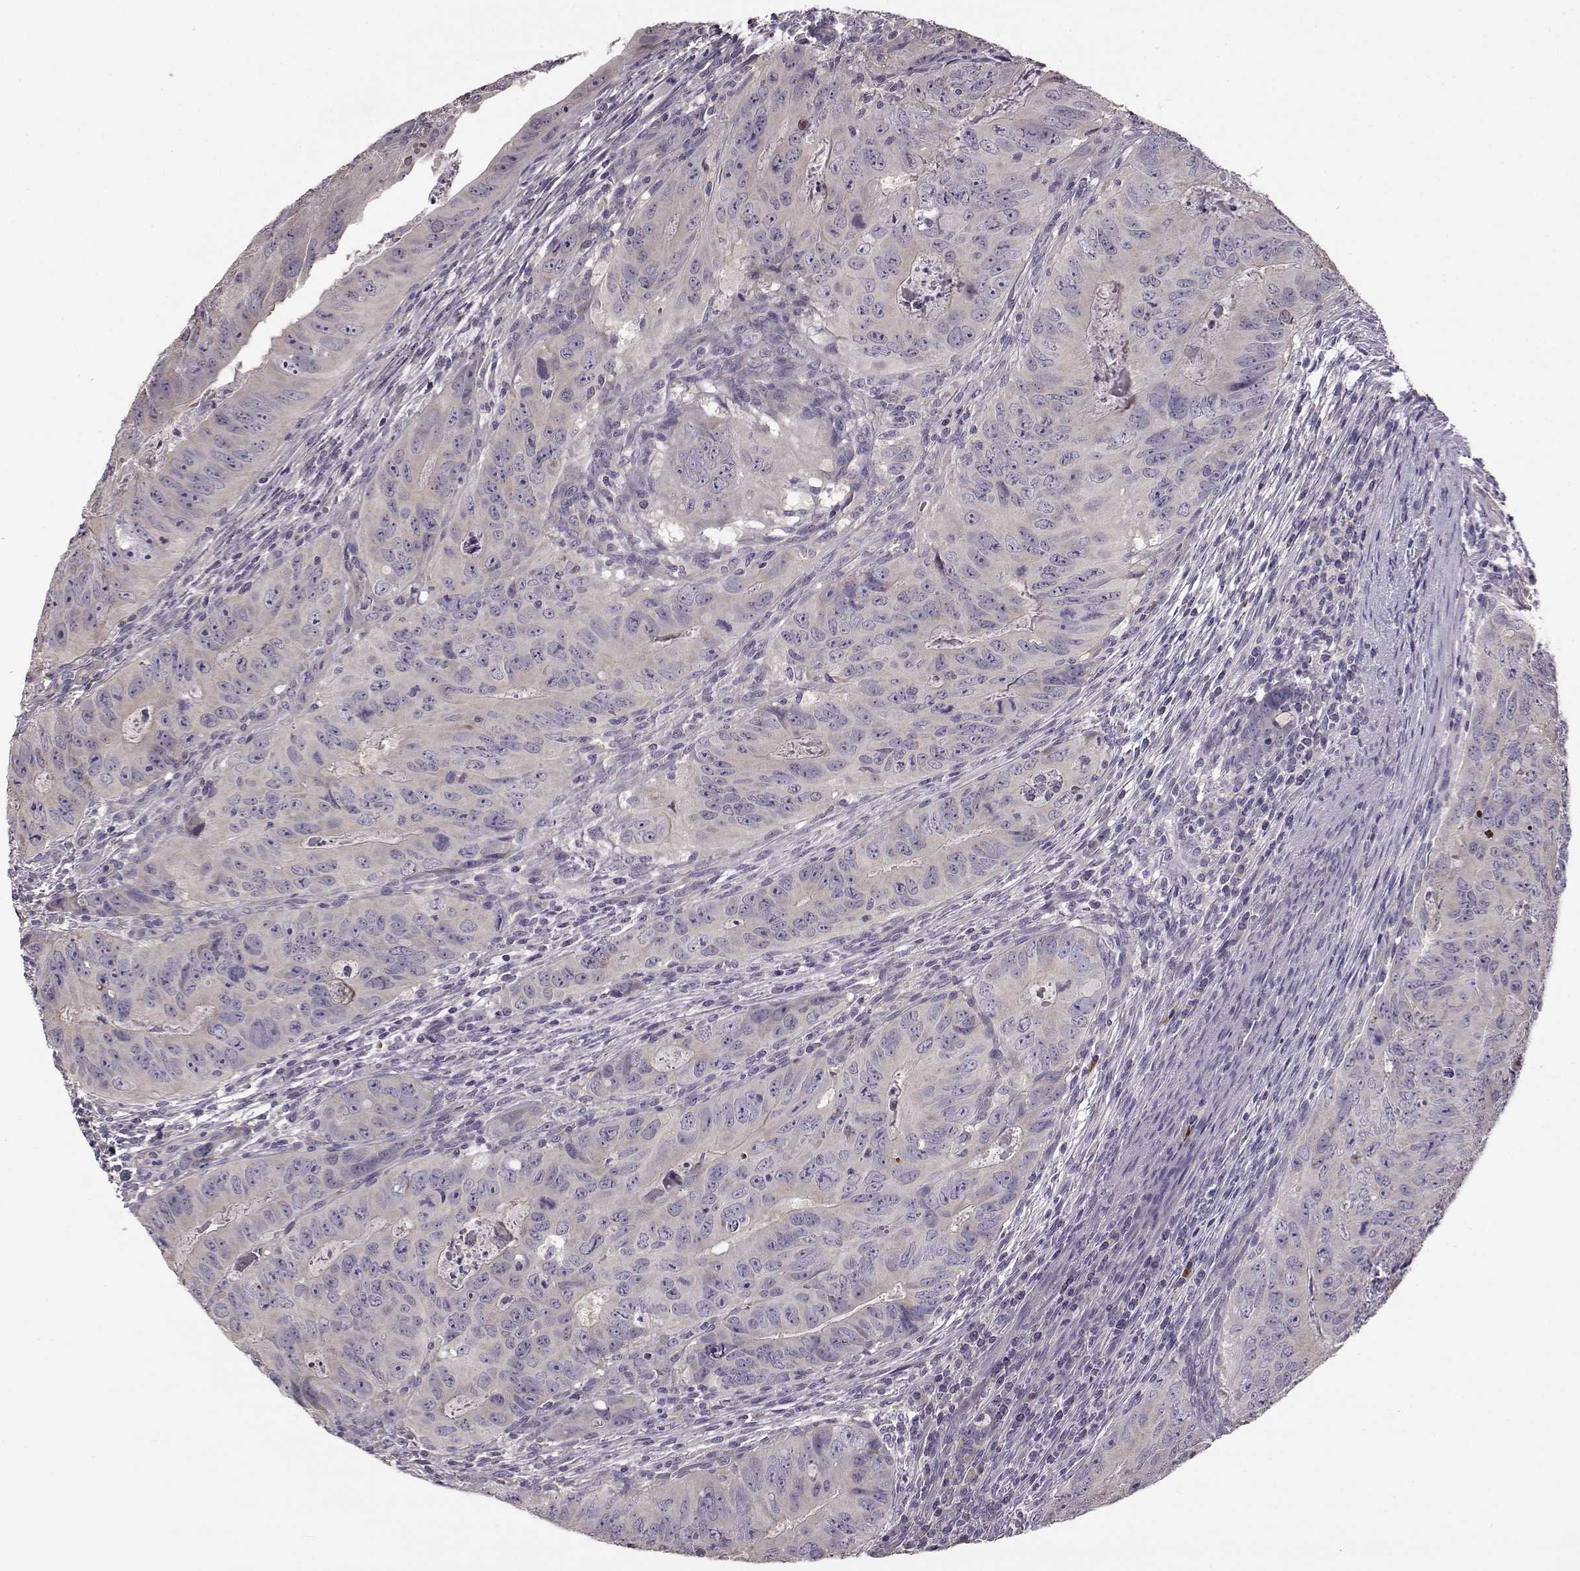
{"staining": {"intensity": "negative", "quantity": "none", "location": "none"}, "tissue": "colorectal cancer", "cell_type": "Tumor cells", "image_type": "cancer", "snomed": [{"axis": "morphology", "description": "Adenocarcinoma, NOS"}, {"axis": "topography", "description": "Colon"}], "caption": "Immunohistochemical staining of human colorectal cancer exhibits no significant positivity in tumor cells.", "gene": "ADGRG2", "patient": {"sex": "male", "age": 79}}